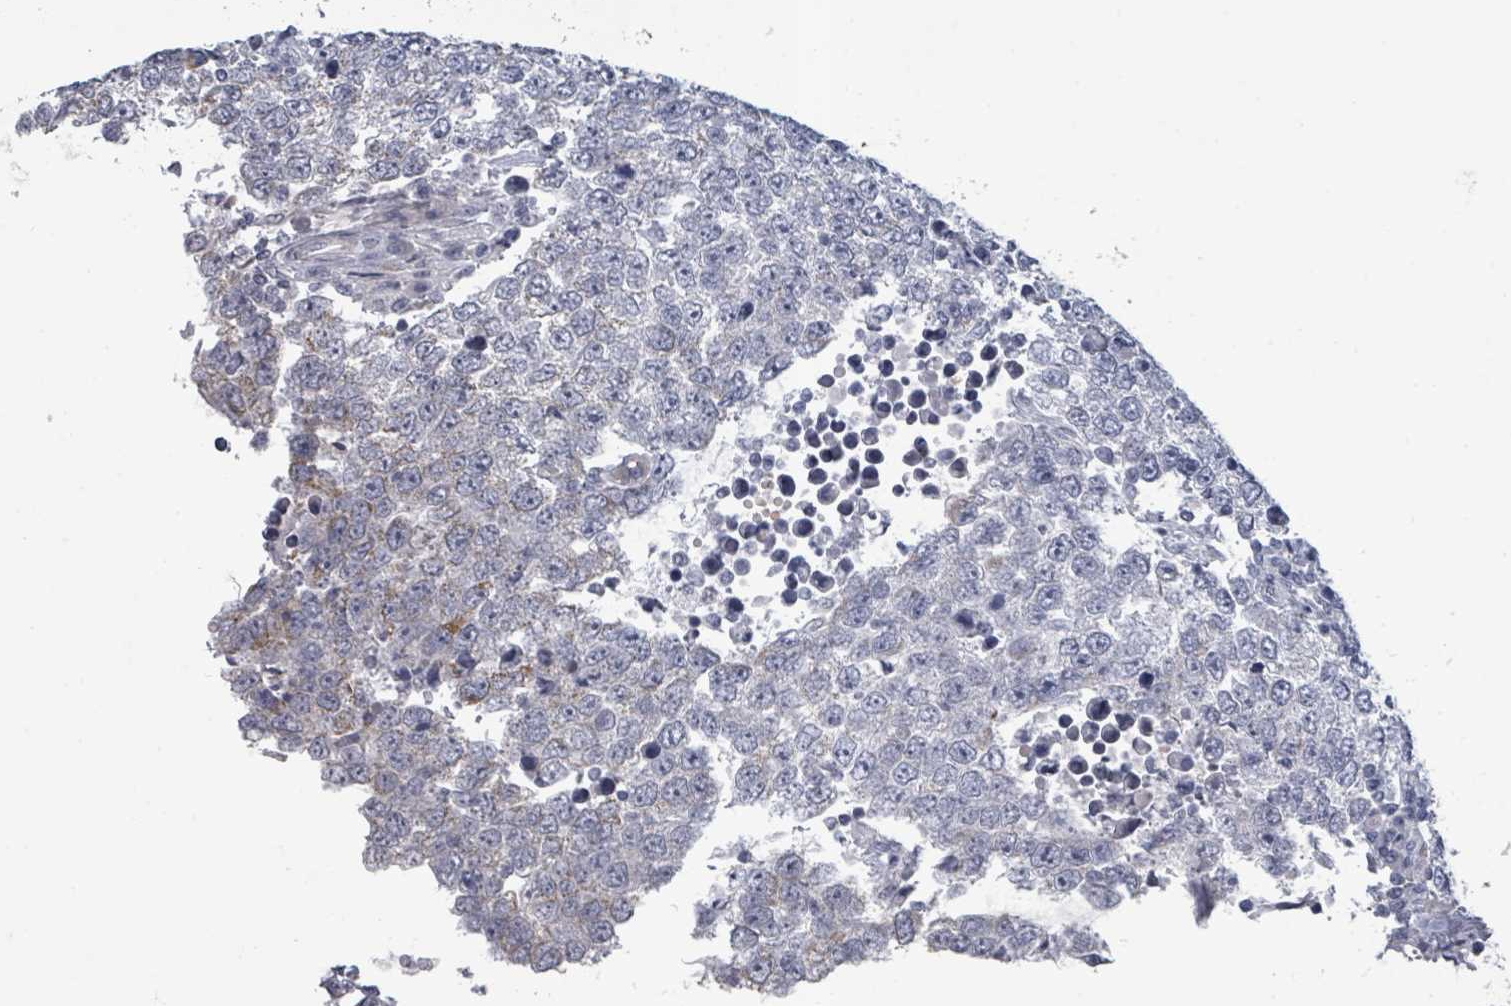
{"staining": {"intensity": "negative", "quantity": "none", "location": "none"}, "tissue": "testis cancer", "cell_type": "Tumor cells", "image_type": "cancer", "snomed": [{"axis": "morphology", "description": "Seminoma, NOS"}, {"axis": "morphology", "description": "Carcinoma, Embryonal, NOS"}, {"axis": "topography", "description": "Testis"}], "caption": "Testis cancer (embryonal carcinoma) stained for a protein using IHC demonstrates no positivity tumor cells.", "gene": "PTPN20", "patient": {"sex": "male", "age": 28}}